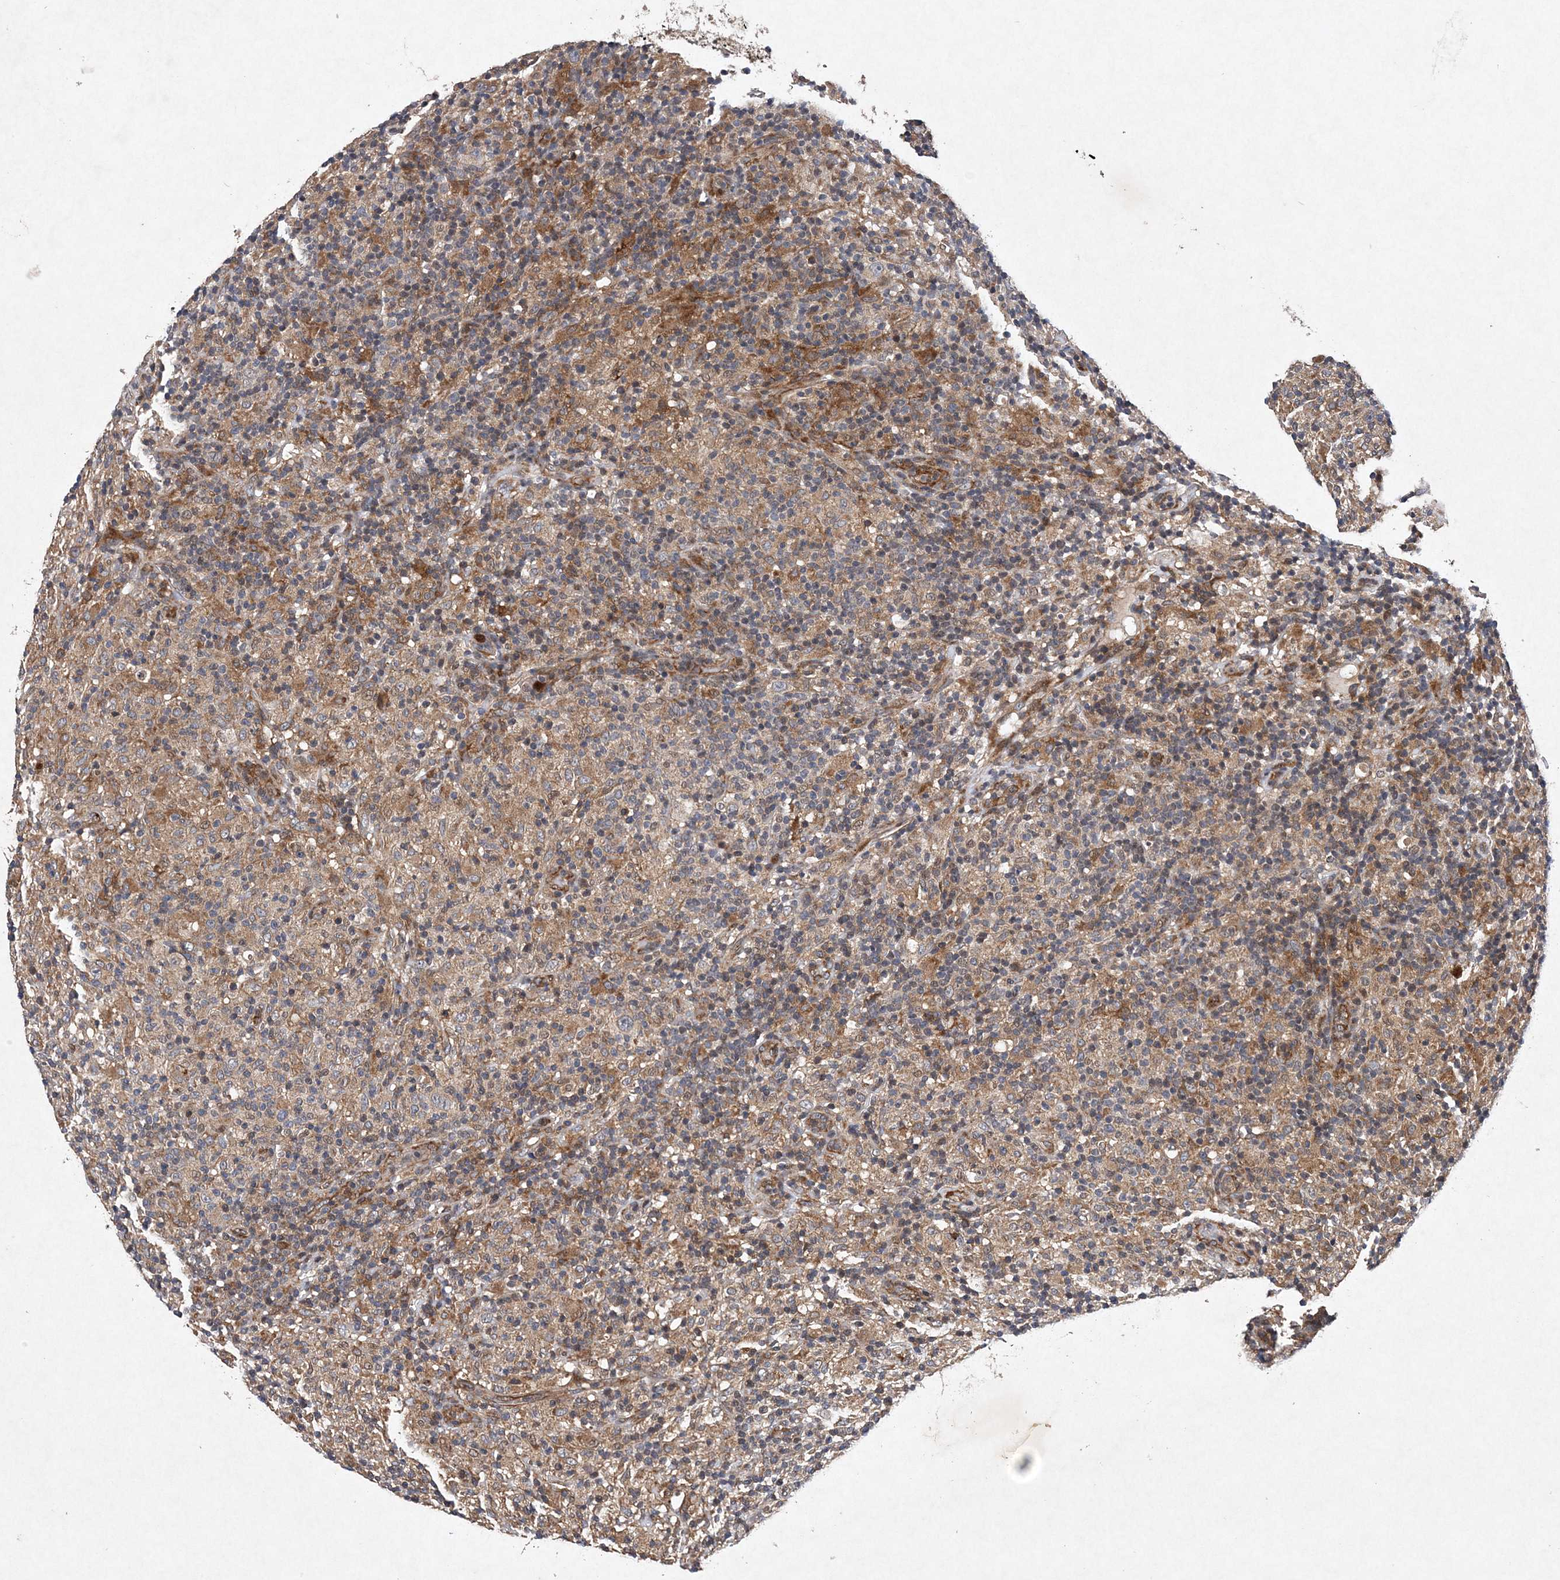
{"staining": {"intensity": "negative", "quantity": "none", "location": "none"}, "tissue": "lymphoma", "cell_type": "Tumor cells", "image_type": "cancer", "snomed": [{"axis": "morphology", "description": "Hodgkin's disease, NOS"}, {"axis": "topography", "description": "Lymph node"}], "caption": "The image displays no staining of tumor cells in lymphoma.", "gene": "PROSER1", "patient": {"sex": "male", "age": 70}}